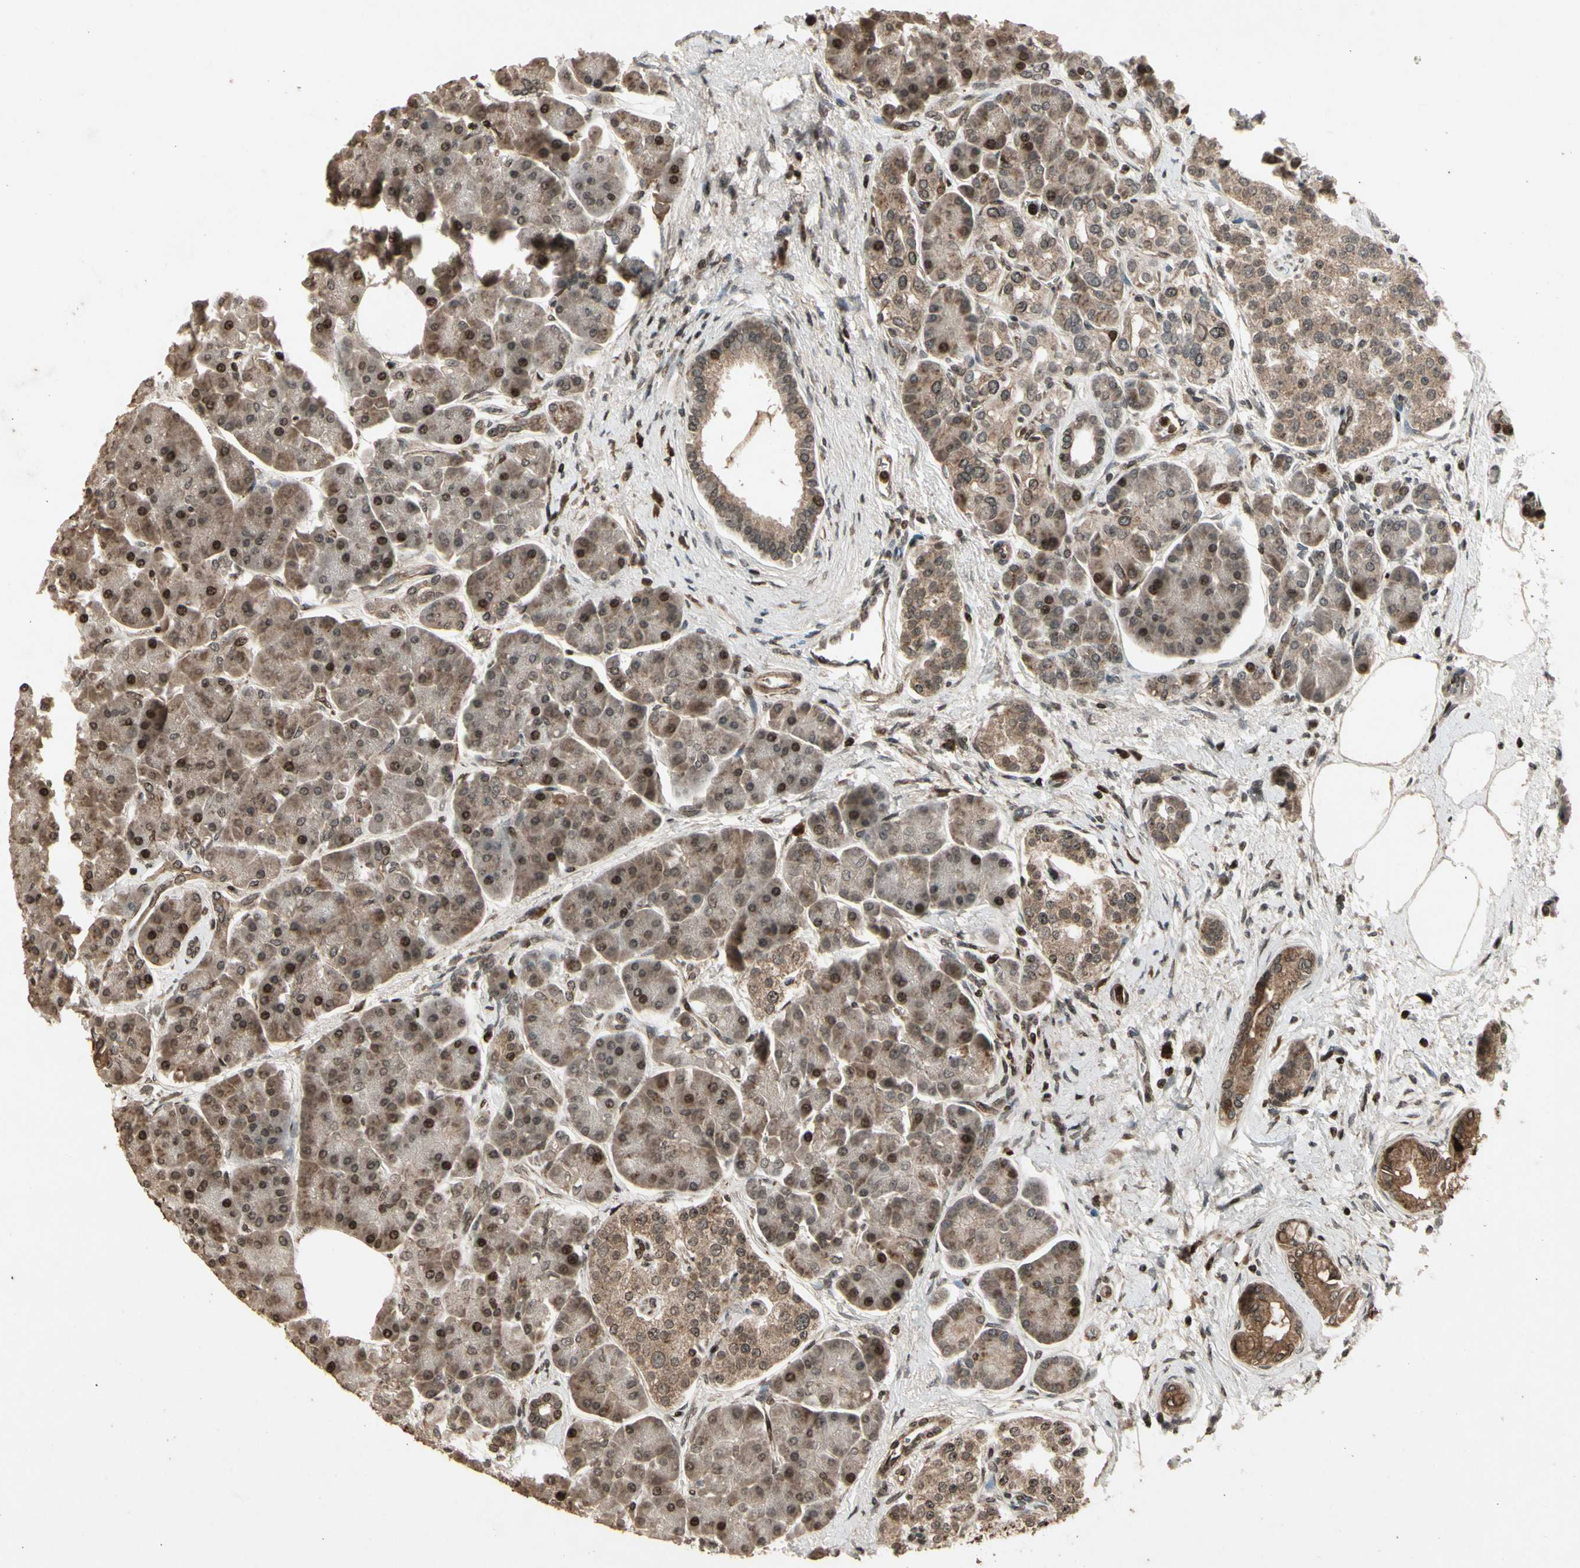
{"staining": {"intensity": "strong", "quantity": "25%-75%", "location": "nuclear"}, "tissue": "pancreas", "cell_type": "Exocrine glandular cells", "image_type": "normal", "snomed": [{"axis": "morphology", "description": "Normal tissue, NOS"}, {"axis": "topography", "description": "Pancreas"}], "caption": "Strong nuclear protein positivity is present in approximately 25%-75% of exocrine glandular cells in pancreas.", "gene": "GLRX", "patient": {"sex": "female", "age": 70}}